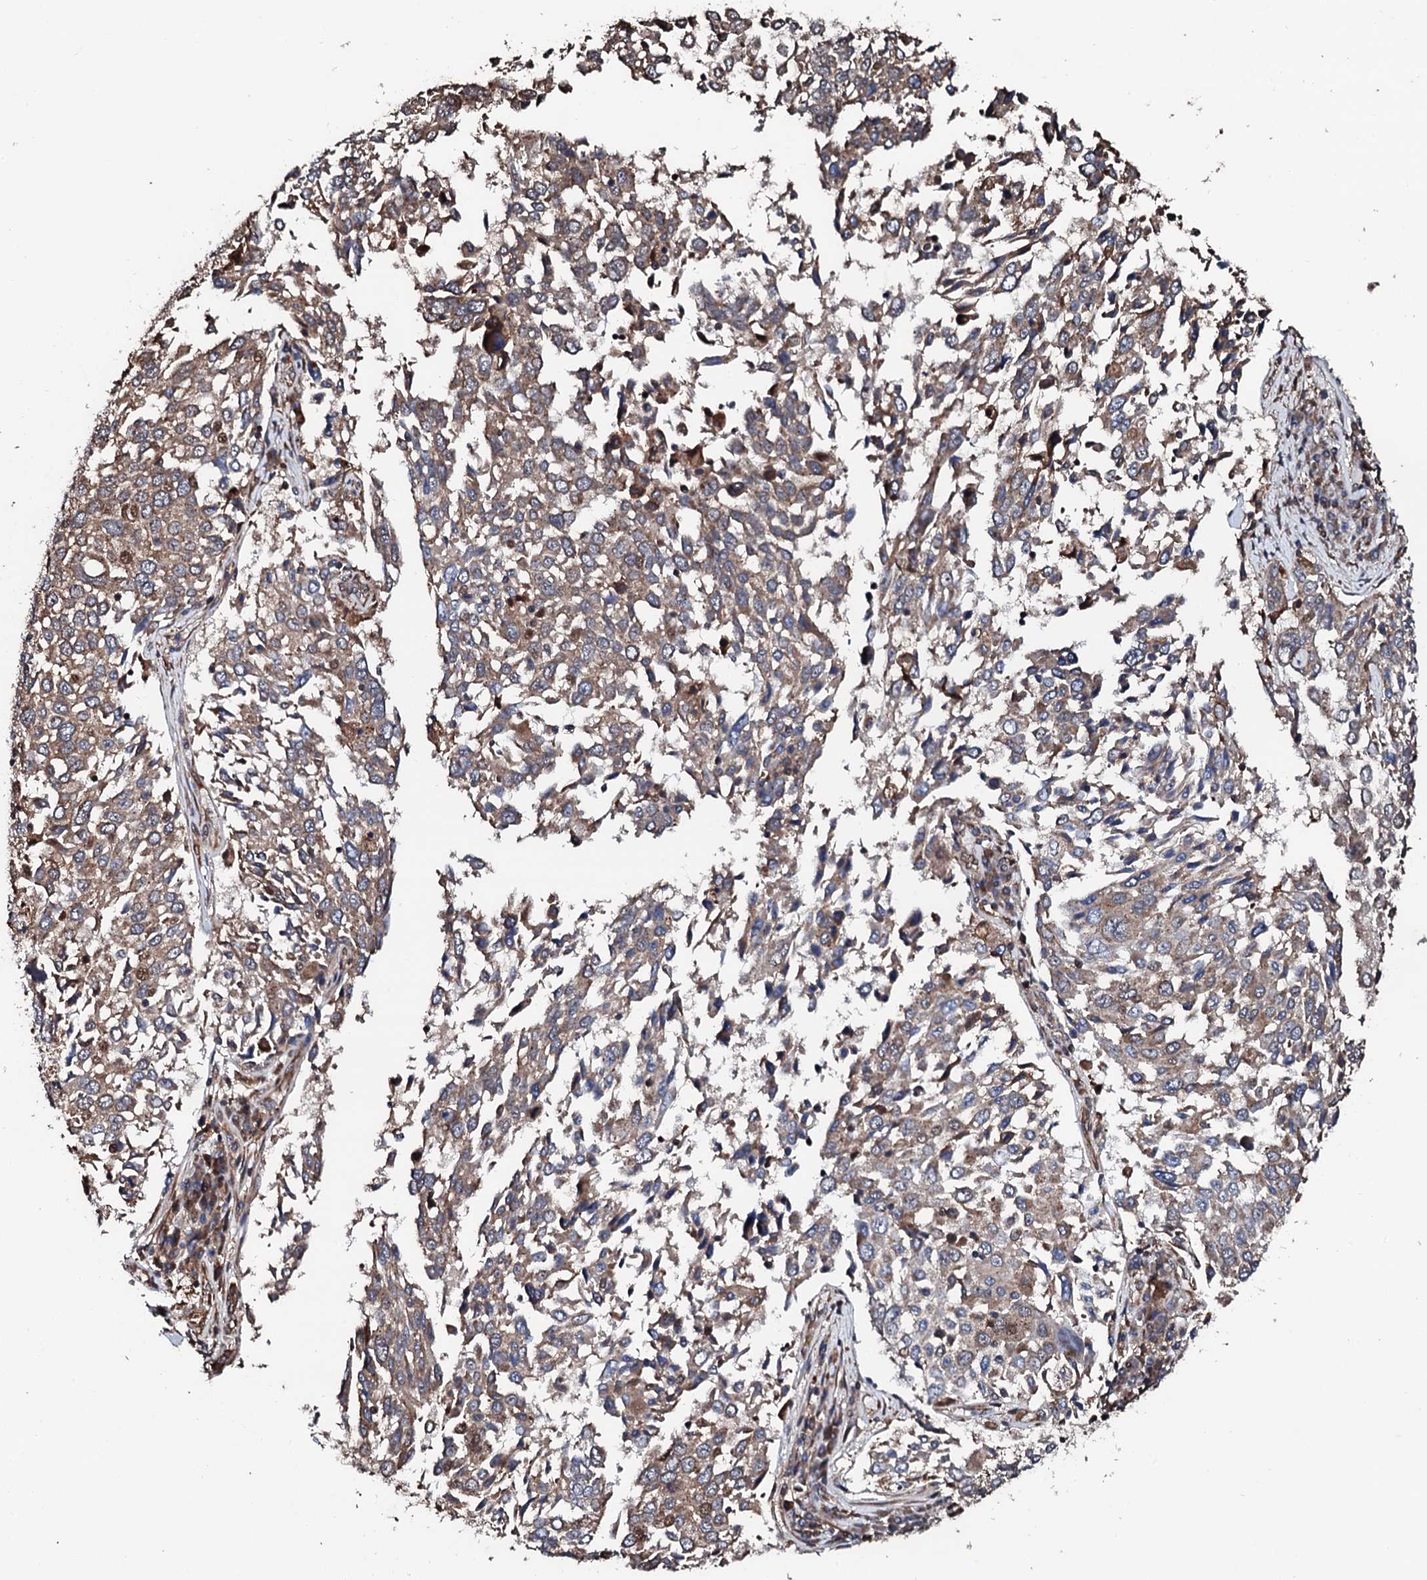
{"staining": {"intensity": "moderate", "quantity": ">75%", "location": "cytoplasmic/membranous"}, "tissue": "lung cancer", "cell_type": "Tumor cells", "image_type": "cancer", "snomed": [{"axis": "morphology", "description": "Squamous cell carcinoma, NOS"}, {"axis": "topography", "description": "Lung"}], "caption": "Immunohistochemical staining of human squamous cell carcinoma (lung) displays medium levels of moderate cytoplasmic/membranous expression in about >75% of tumor cells. The protein of interest is shown in brown color, while the nuclei are stained blue.", "gene": "CKAP5", "patient": {"sex": "male", "age": 65}}